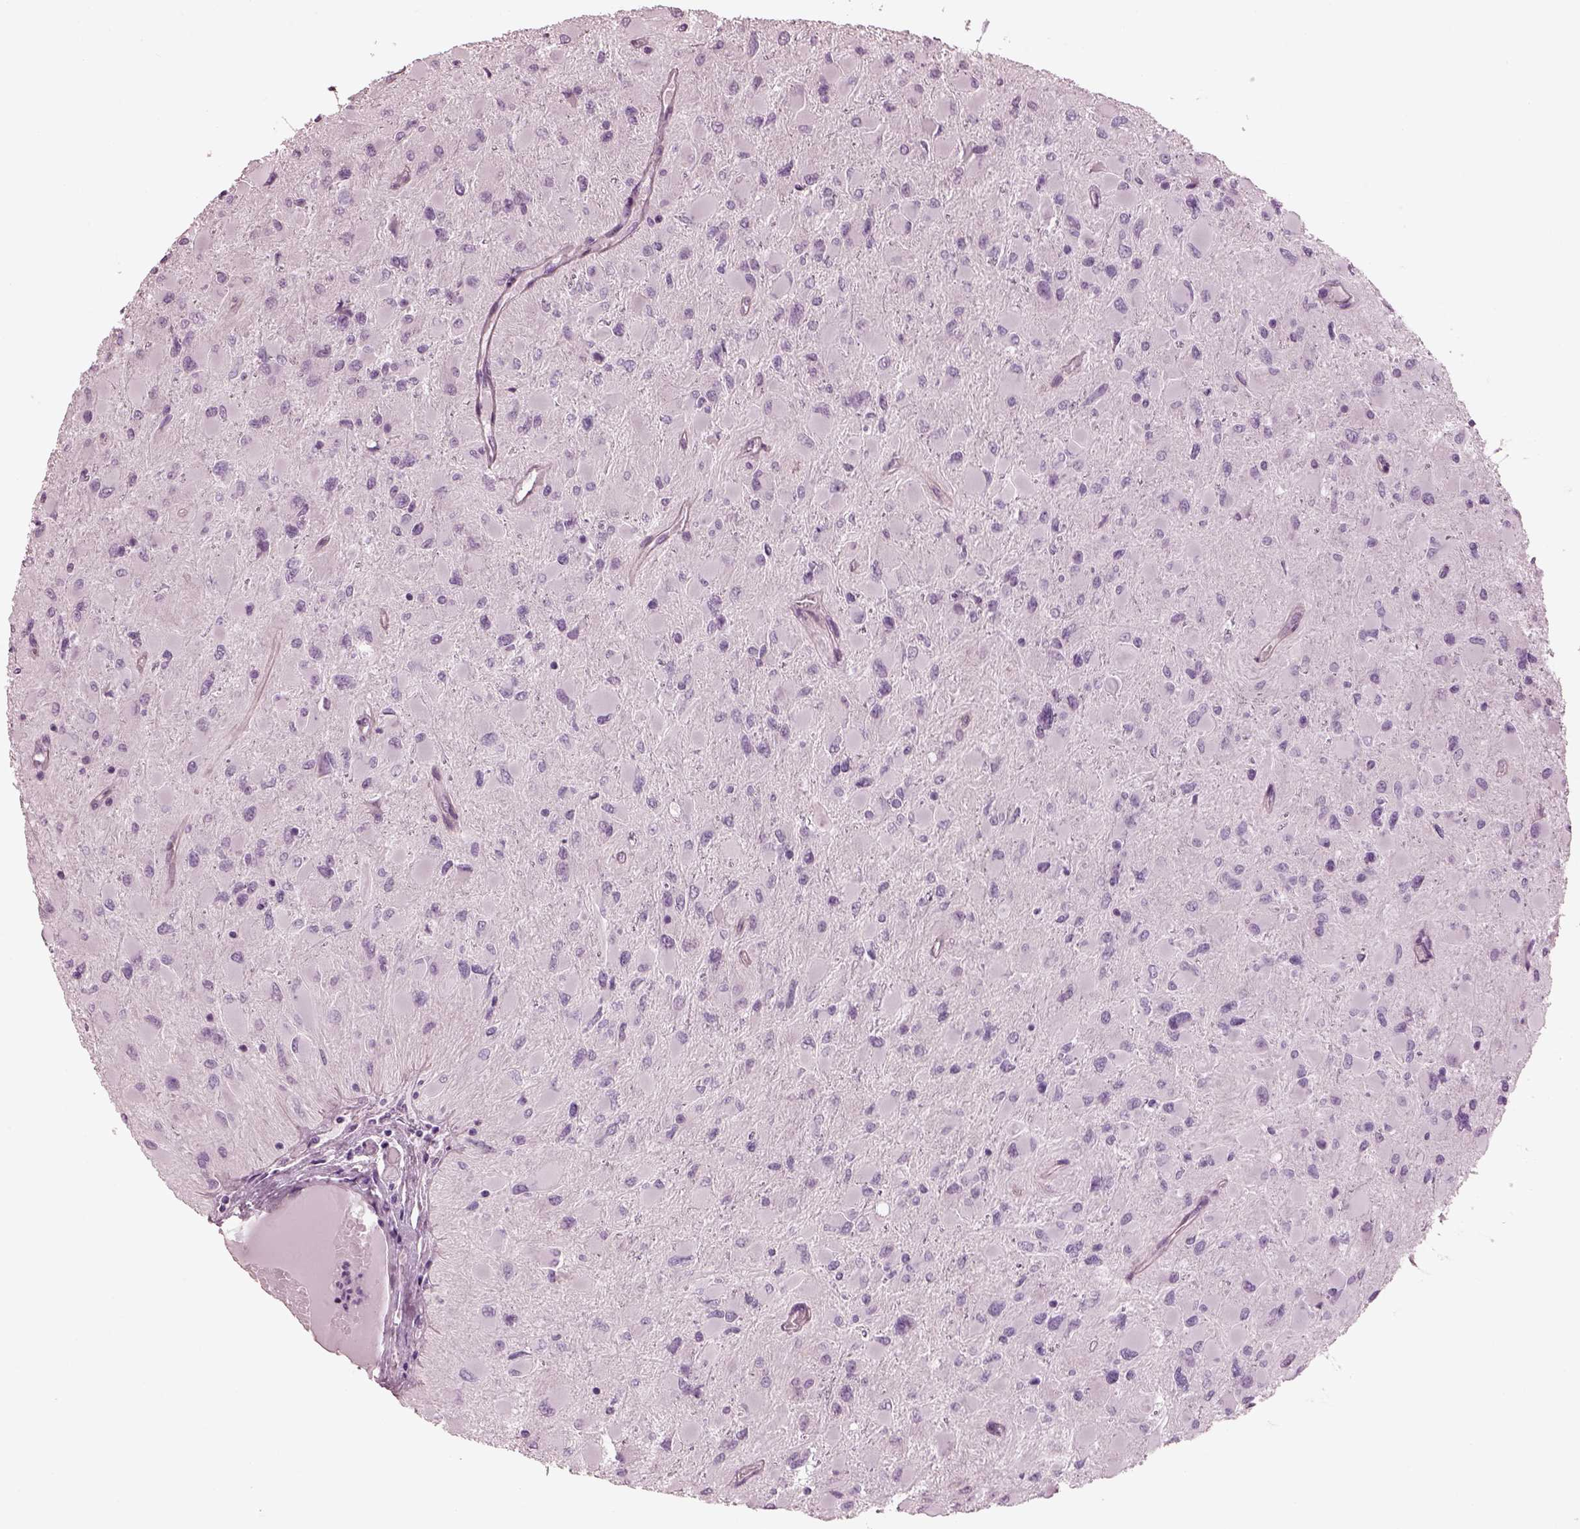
{"staining": {"intensity": "negative", "quantity": "none", "location": "none"}, "tissue": "glioma", "cell_type": "Tumor cells", "image_type": "cancer", "snomed": [{"axis": "morphology", "description": "Glioma, malignant, High grade"}, {"axis": "topography", "description": "Cerebral cortex"}], "caption": "Tumor cells are negative for brown protein staining in high-grade glioma (malignant).", "gene": "BFSP1", "patient": {"sex": "female", "age": 36}}